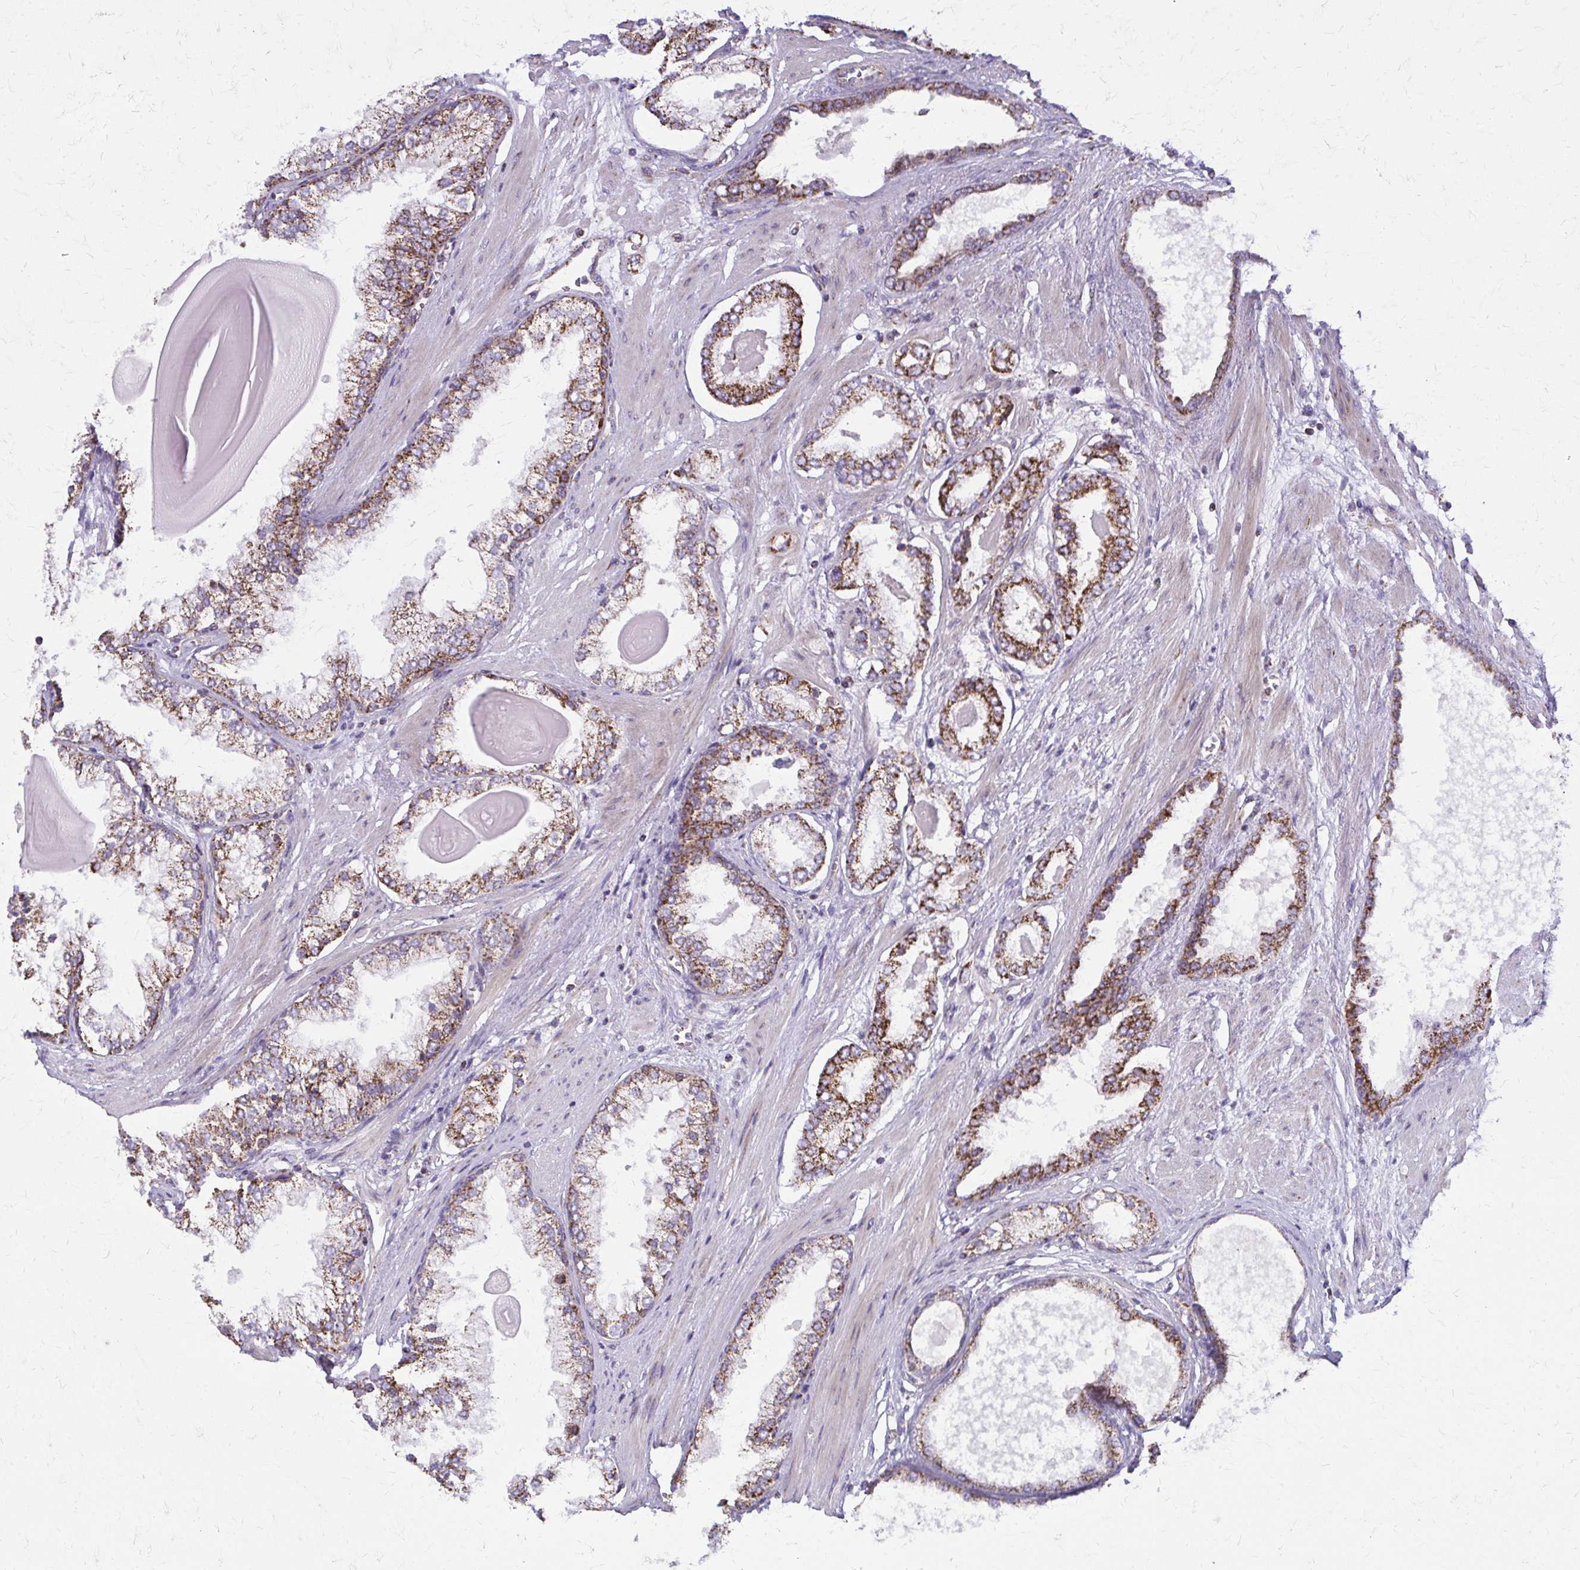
{"staining": {"intensity": "moderate", "quantity": ">75%", "location": "cytoplasmic/membranous"}, "tissue": "prostate cancer", "cell_type": "Tumor cells", "image_type": "cancer", "snomed": [{"axis": "morphology", "description": "Adenocarcinoma, Low grade"}, {"axis": "topography", "description": "Prostate"}], "caption": "This photomicrograph displays IHC staining of prostate cancer (adenocarcinoma (low-grade)), with medium moderate cytoplasmic/membranous positivity in approximately >75% of tumor cells.", "gene": "TVP23A", "patient": {"sex": "male", "age": 64}}